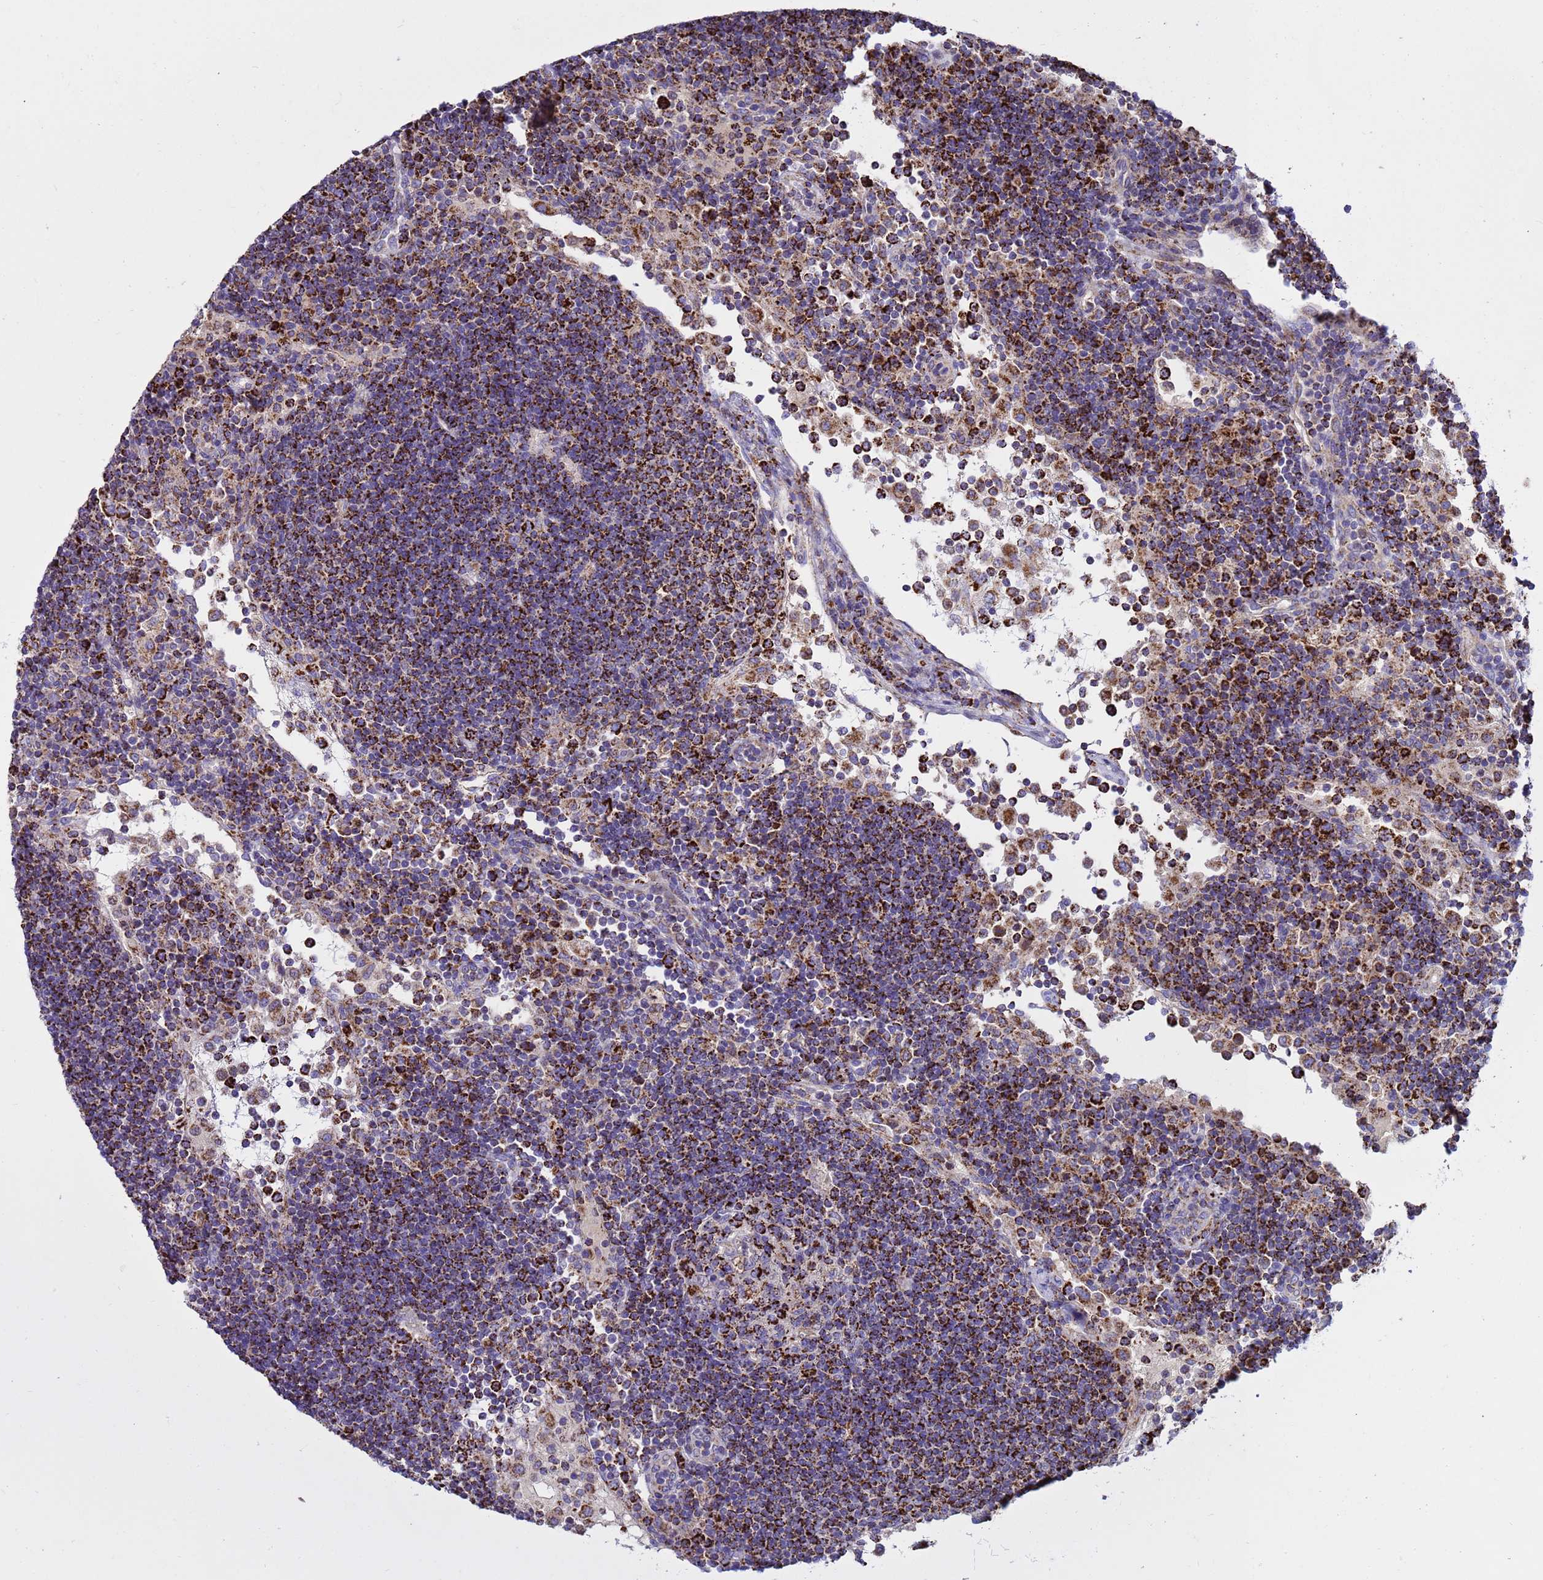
{"staining": {"intensity": "strong", "quantity": "25%-75%", "location": "cytoplasmic/membranous"}, "tissue": "lymph node", "cell_type": "Germinal center cells", "image_type": "normal", "snomed": [{"axis": "morphology", "description": "Normal tissue, NOS"}, {"axis": "topography", "description": "Lymph node"}], "caption": "Germinal center cells display high levels of strong cytoplasmic/membranous staining in approximately 25%-75% of cells in unremarkable lymph node. (DAB = brown stain, brightfield microscopy at high magnification).", "gene": "TUBGCP3", "patient": {"sex": "female", "age": 53}}